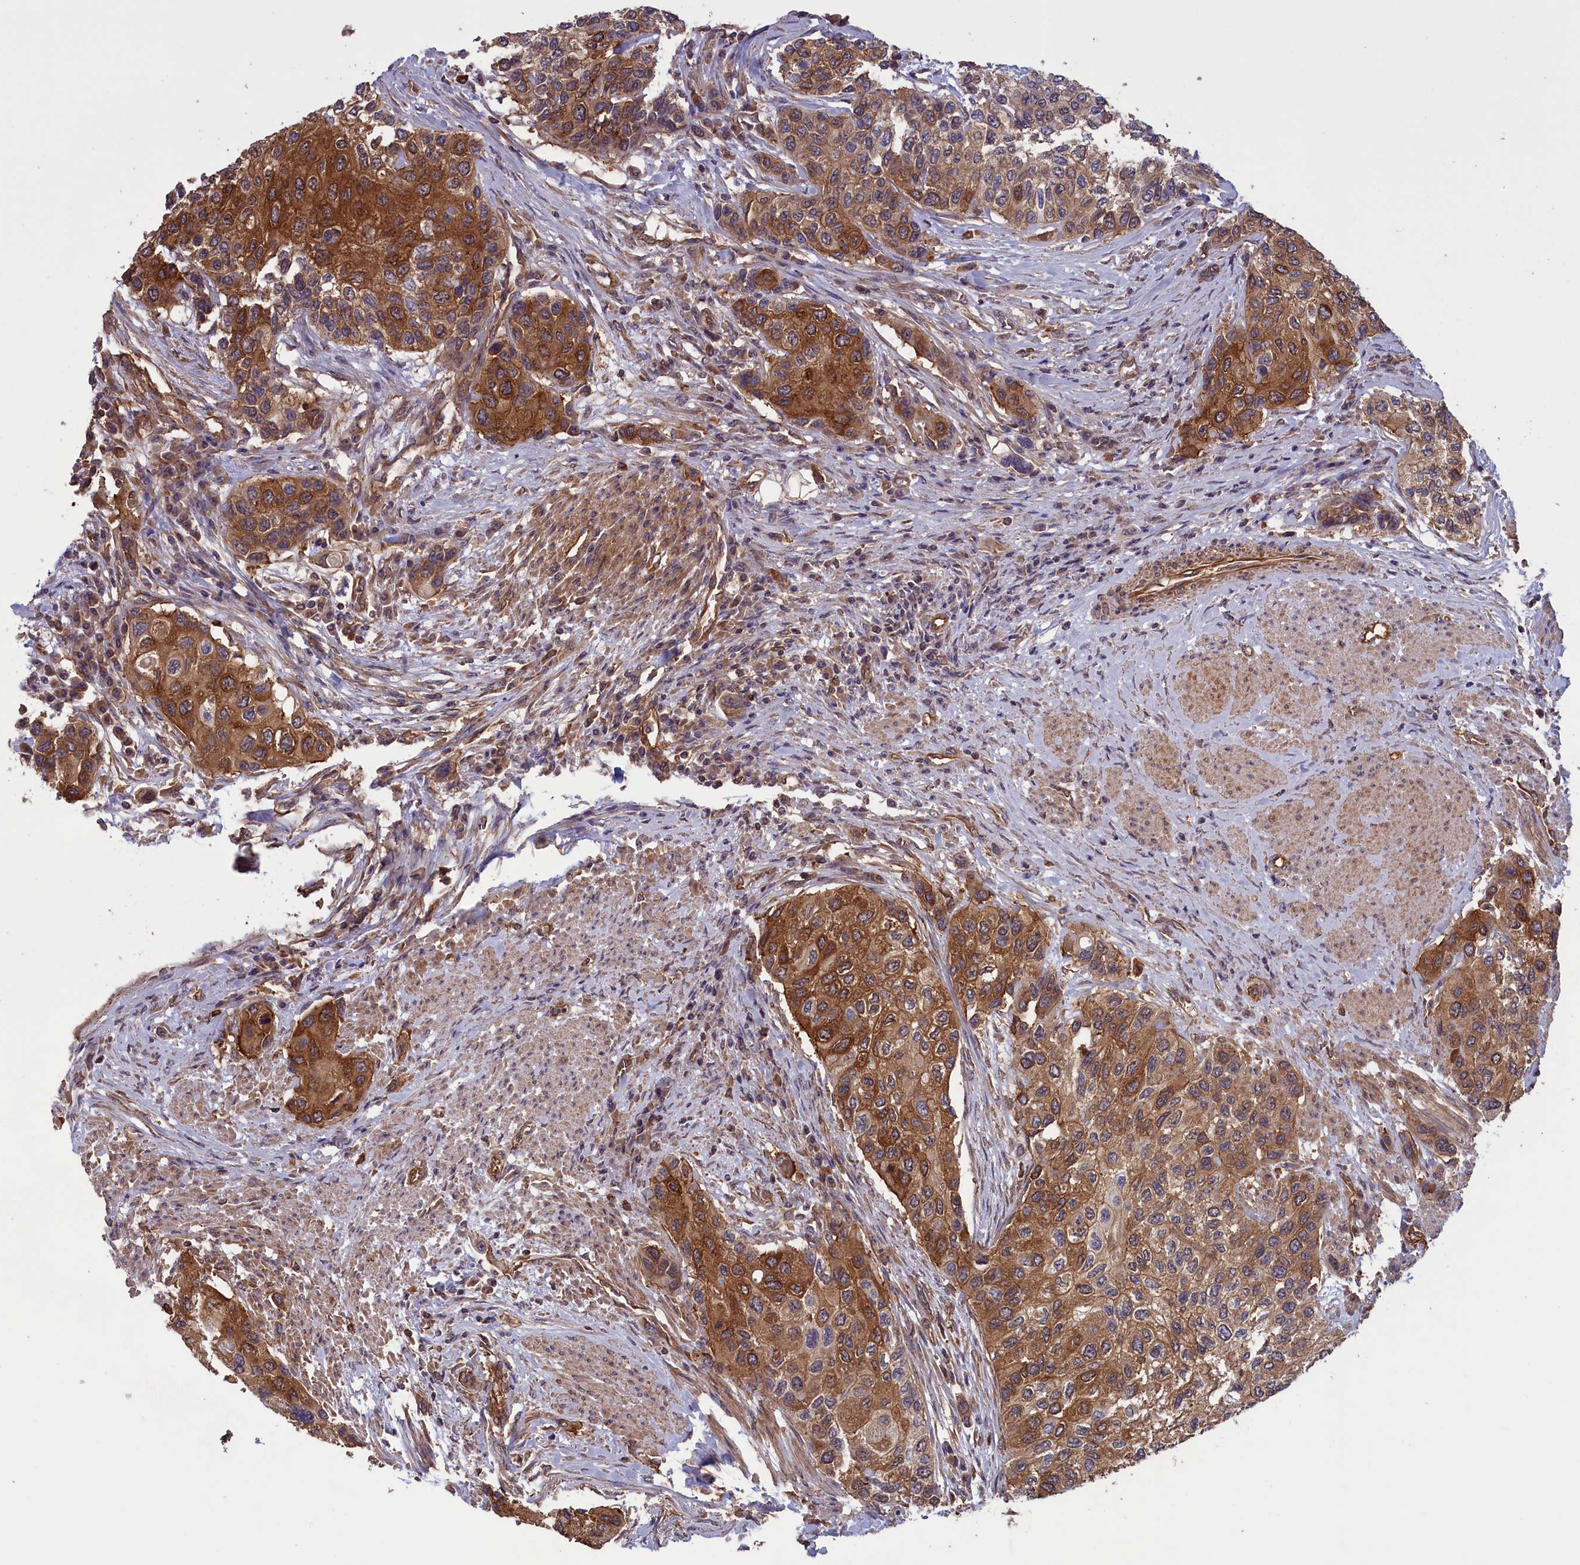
{"staining": {"intensity": "strong", "quantity": ">75%", "location": "cytoplasmic/membranous"}, "tissue": "urothelial cancer", "cell_type": "Tumor cells", "image_type": "cancer", "snomed": [{"axis": "morphology", "description": "Urothelial carcinoma, High grade"}, {"axis": "topography", "description": "Urinary bladder"}], "caption": "A high amount of strong cytoplasmic/membranous positivity is present in approximately >75% of tumor cells in urothelial cancer tissue. (IHC, brightfield microscopy, high magnification).", "gene": "DAPK3", "patient": {"sex": "female", "age": 56}}